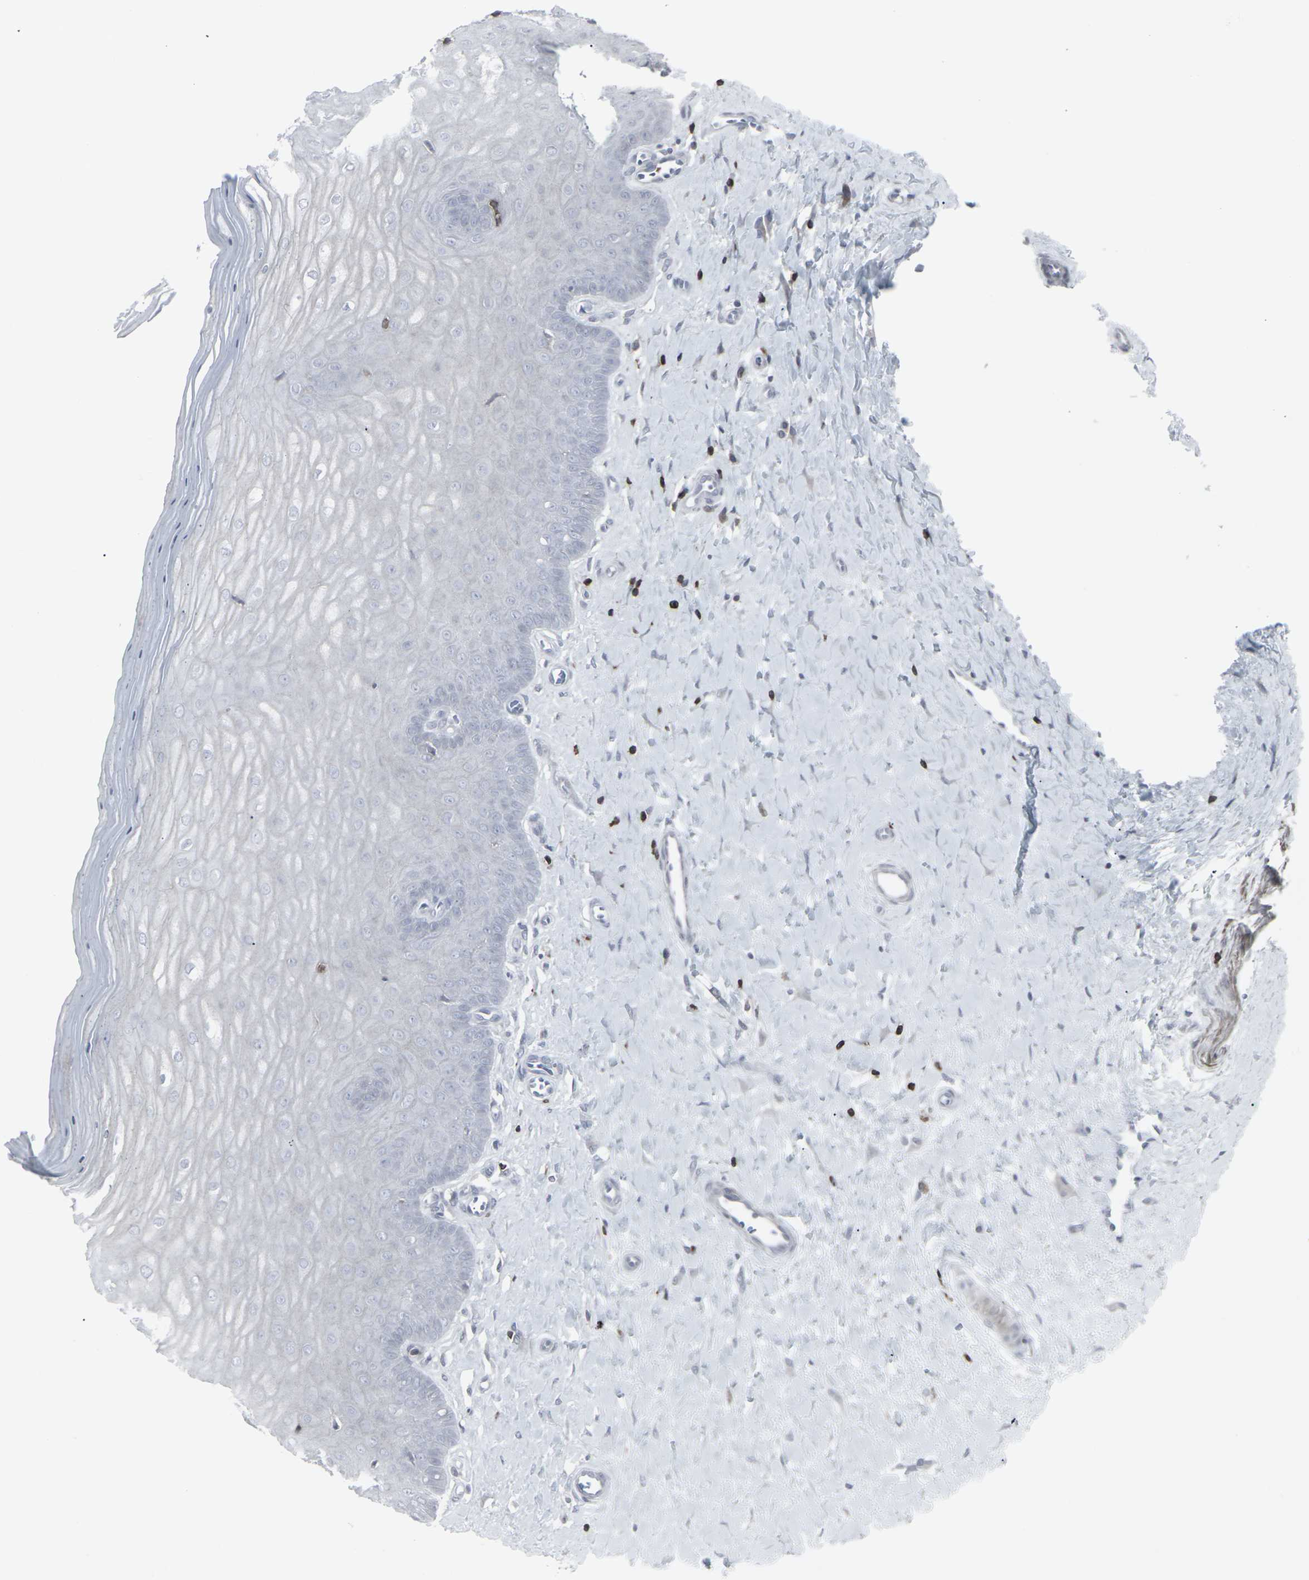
{"staining": {"intensity": "negative", "quantity": "none", "location": "none"}, "tissue": "cervix", "cell_type": "Glandular cells", "image_type": "normal", "snomed": [{"axis": "morphology", "description": "Normal tissue, NOS"}, {"axis": "topography", "description": "Cervix"}], "caption": "Immunohistochemistry of normal human cervix displays no expression in glandular cells.", "gene": "APOBEC2", "patient": {"sex": "female", "age": 55}}